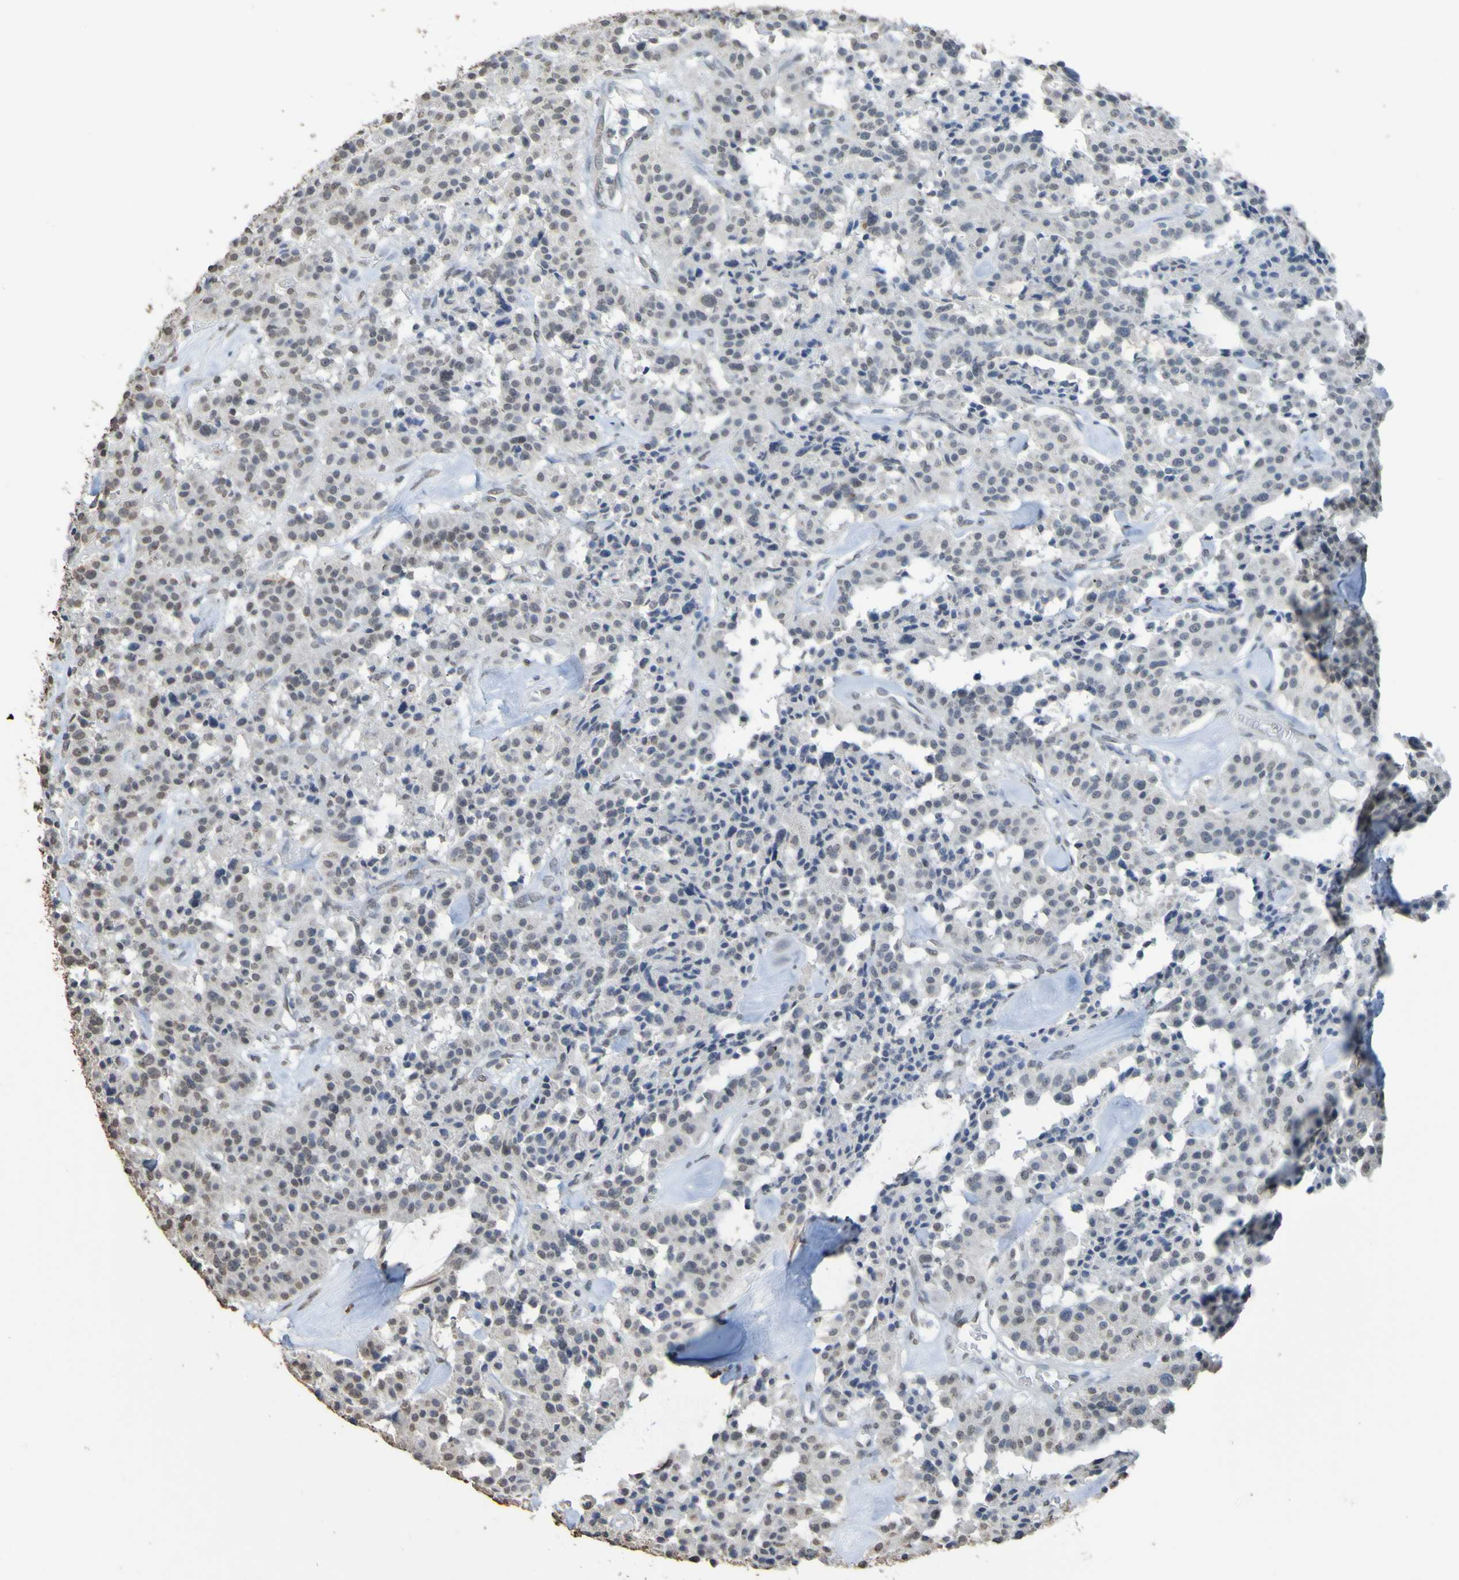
{"staining": {"intensity": "negative", "quantity": "none", "location": "none"}, "tissue": "carcinoid", "cell_type": "Tumor cells", "image_type": "cancer", "snomed": [{"axis": "morphology", "description": "Carcinoid, malignant, NOS"}, {"axis": "topography", "description": "Lung"}], "caption": "Tumor cells are negative for protein expression in human carcinoid (malignant).", "gene": "ALKBH2", "patient": {"sex": "male", "age": 30}}